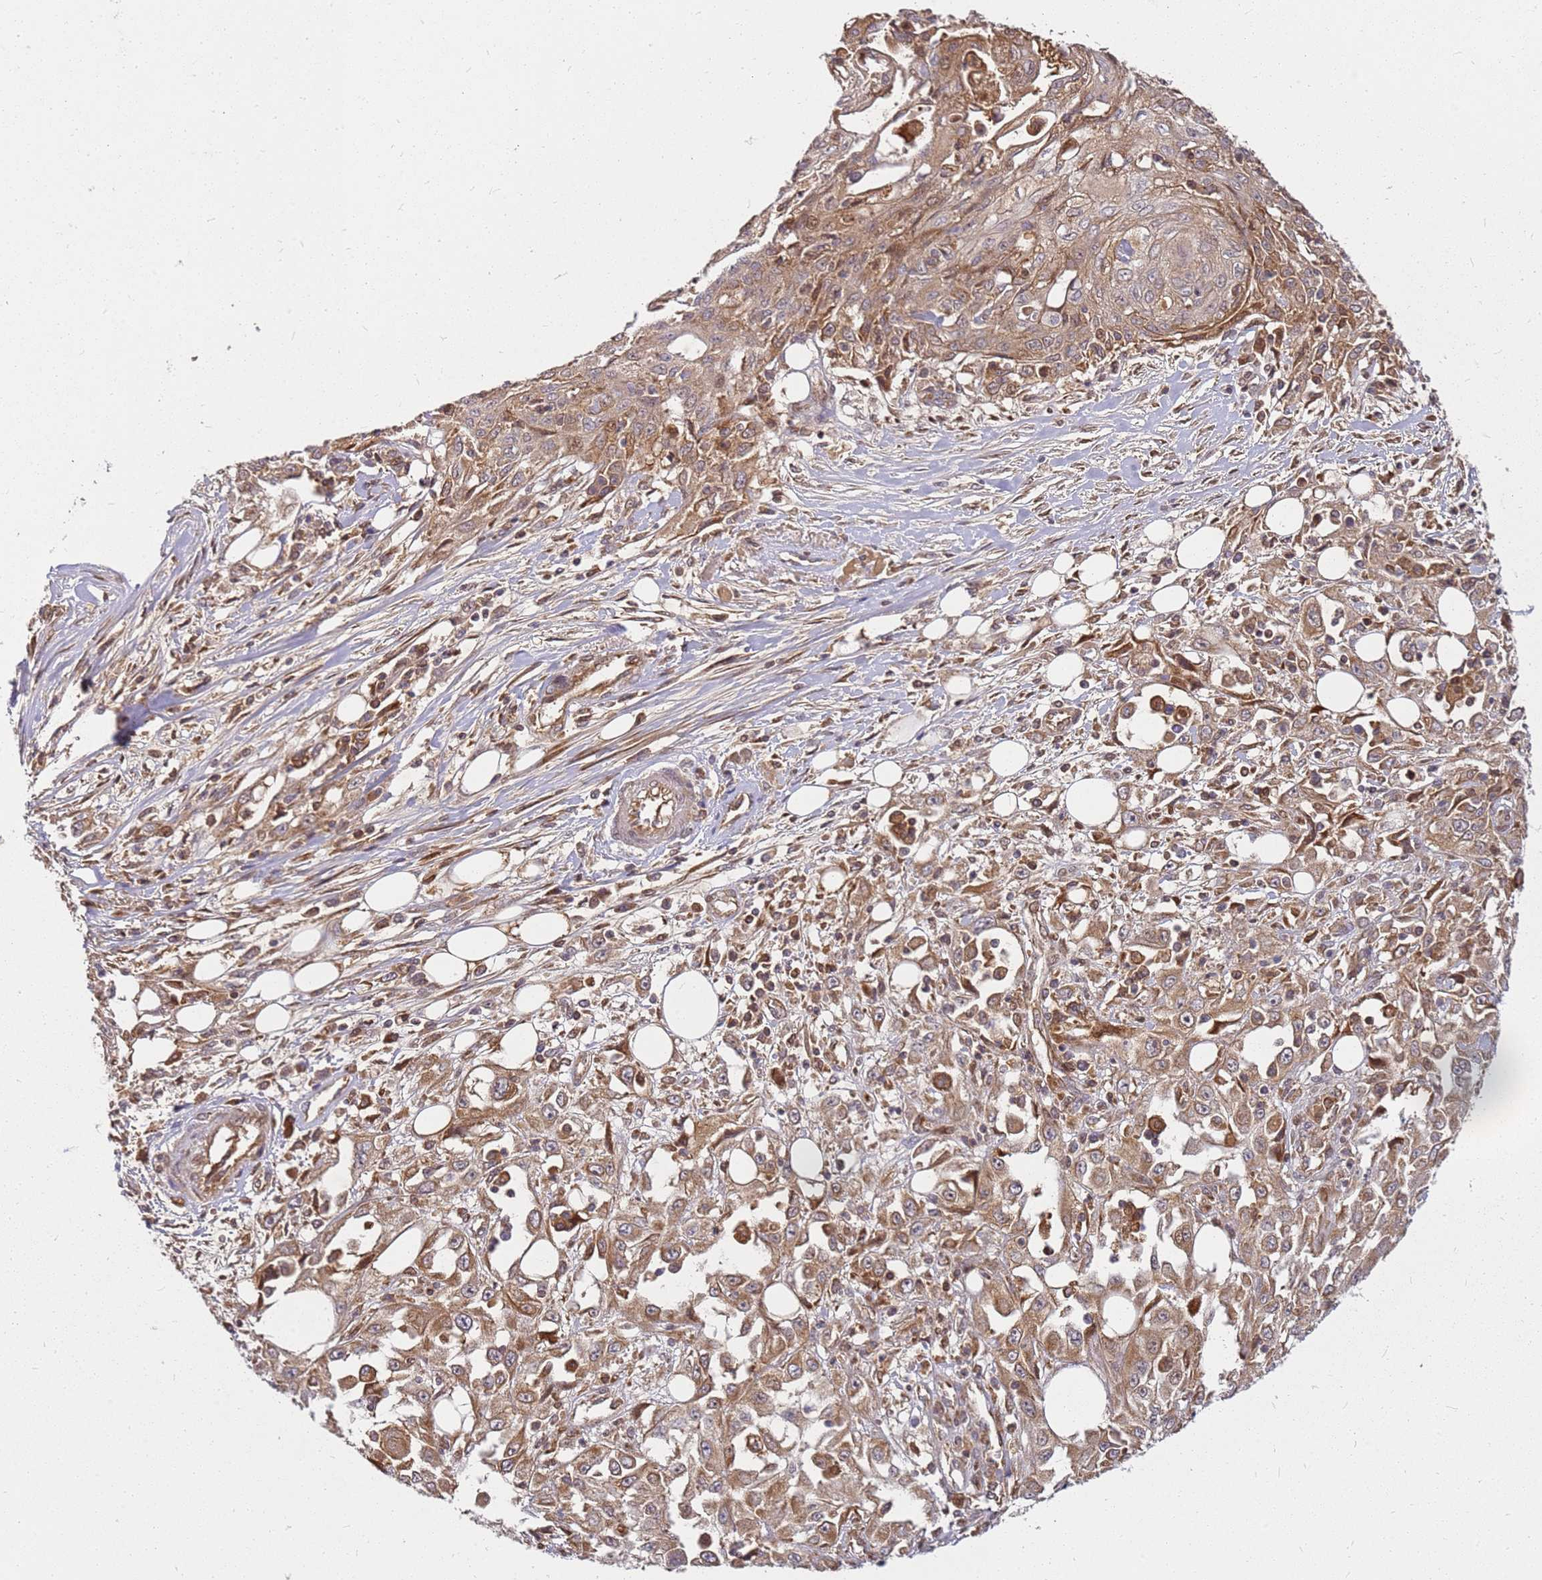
{"staining": {"intensity": "moderate", "quantity": ">75%", "location": "cytoplasmic/membranous"}, "tissue": "skin cancer", "cell_type": "Tumor cells", "image_type": "cancer", "snomed": [{"axis": "morphology", "description": "Squamous cell carcinoma, NOS"}, {"axis": "morphology", "description": "Squamous cell carcinoma, metastatic, NOS"}, {"axis": "topography", "description": "Skin"}, {"axis": "topography", "description": "Lymph node"}], "caption": "An image of human skin metastatic squamous cell carcinoma stained for a protein reveals moderate cytoplasmic/membranous brown staining in tumor cells.", "gene": "CCDC159", "patient": {"sex": "male", "age": 75}}